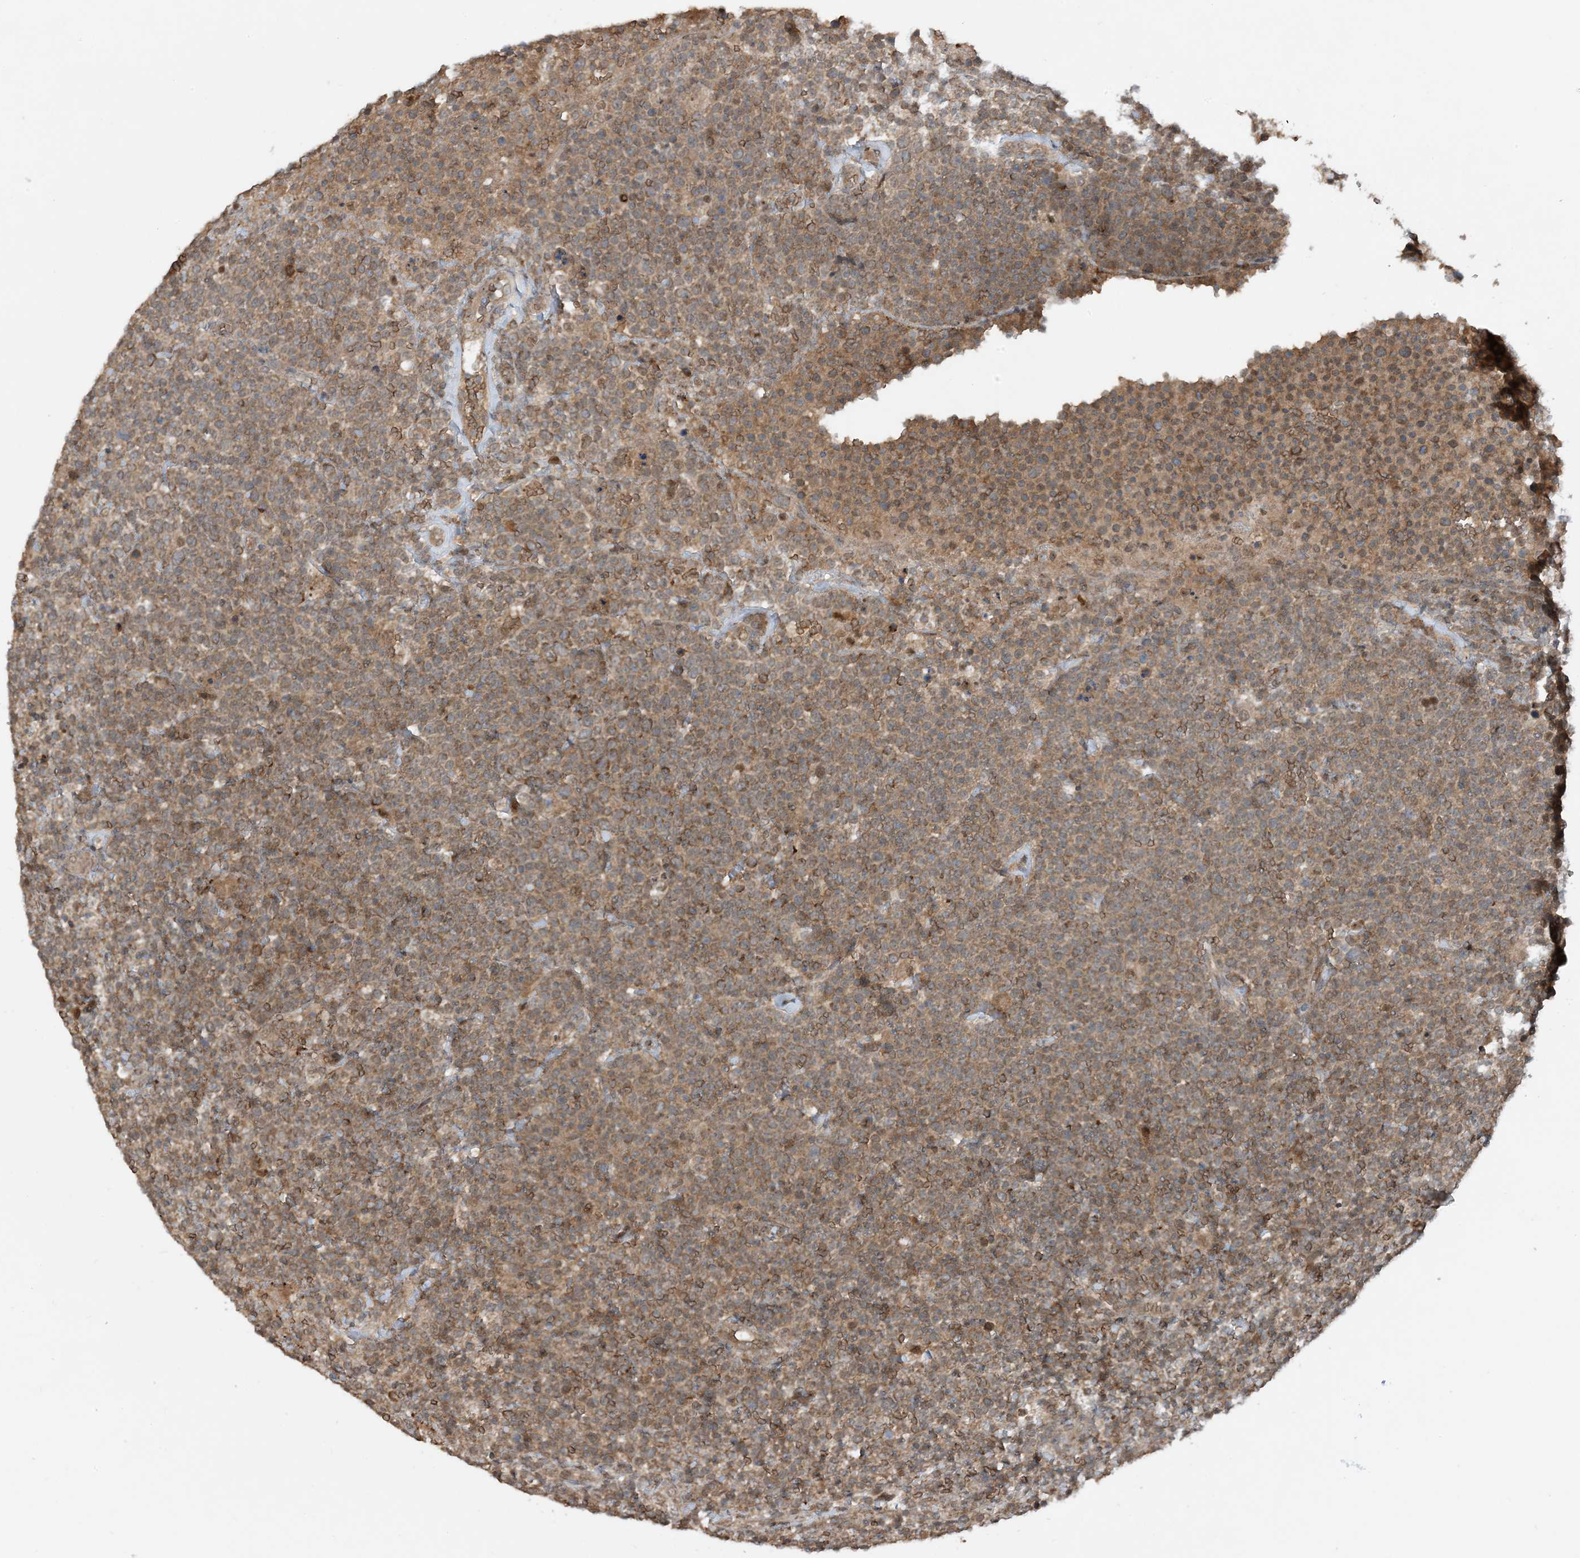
{"staining": {"intensity": "moderate", "quantity": ">75%", "location": "cytoplasmic/membranous"}, "tissue": "lymphoma", "cell_type": "Tumor cells", "image_type": "cancer", "snomed": [{"axis": "morphology", "description": "Malignant lymphoma, non-Hodgkin's type, High grade"}, {"axis": "topography", "description": "Lymph node"}], "caption": "The micrograph displays a brown stain indicating the presence of a protein in the cytoplasmic/membranous of tumor cells in malignant lymphoma, non-Hodgkin's type (high-grade).", "gene": "PUSL1", "patient": {"sex": "male", "age": 61}}